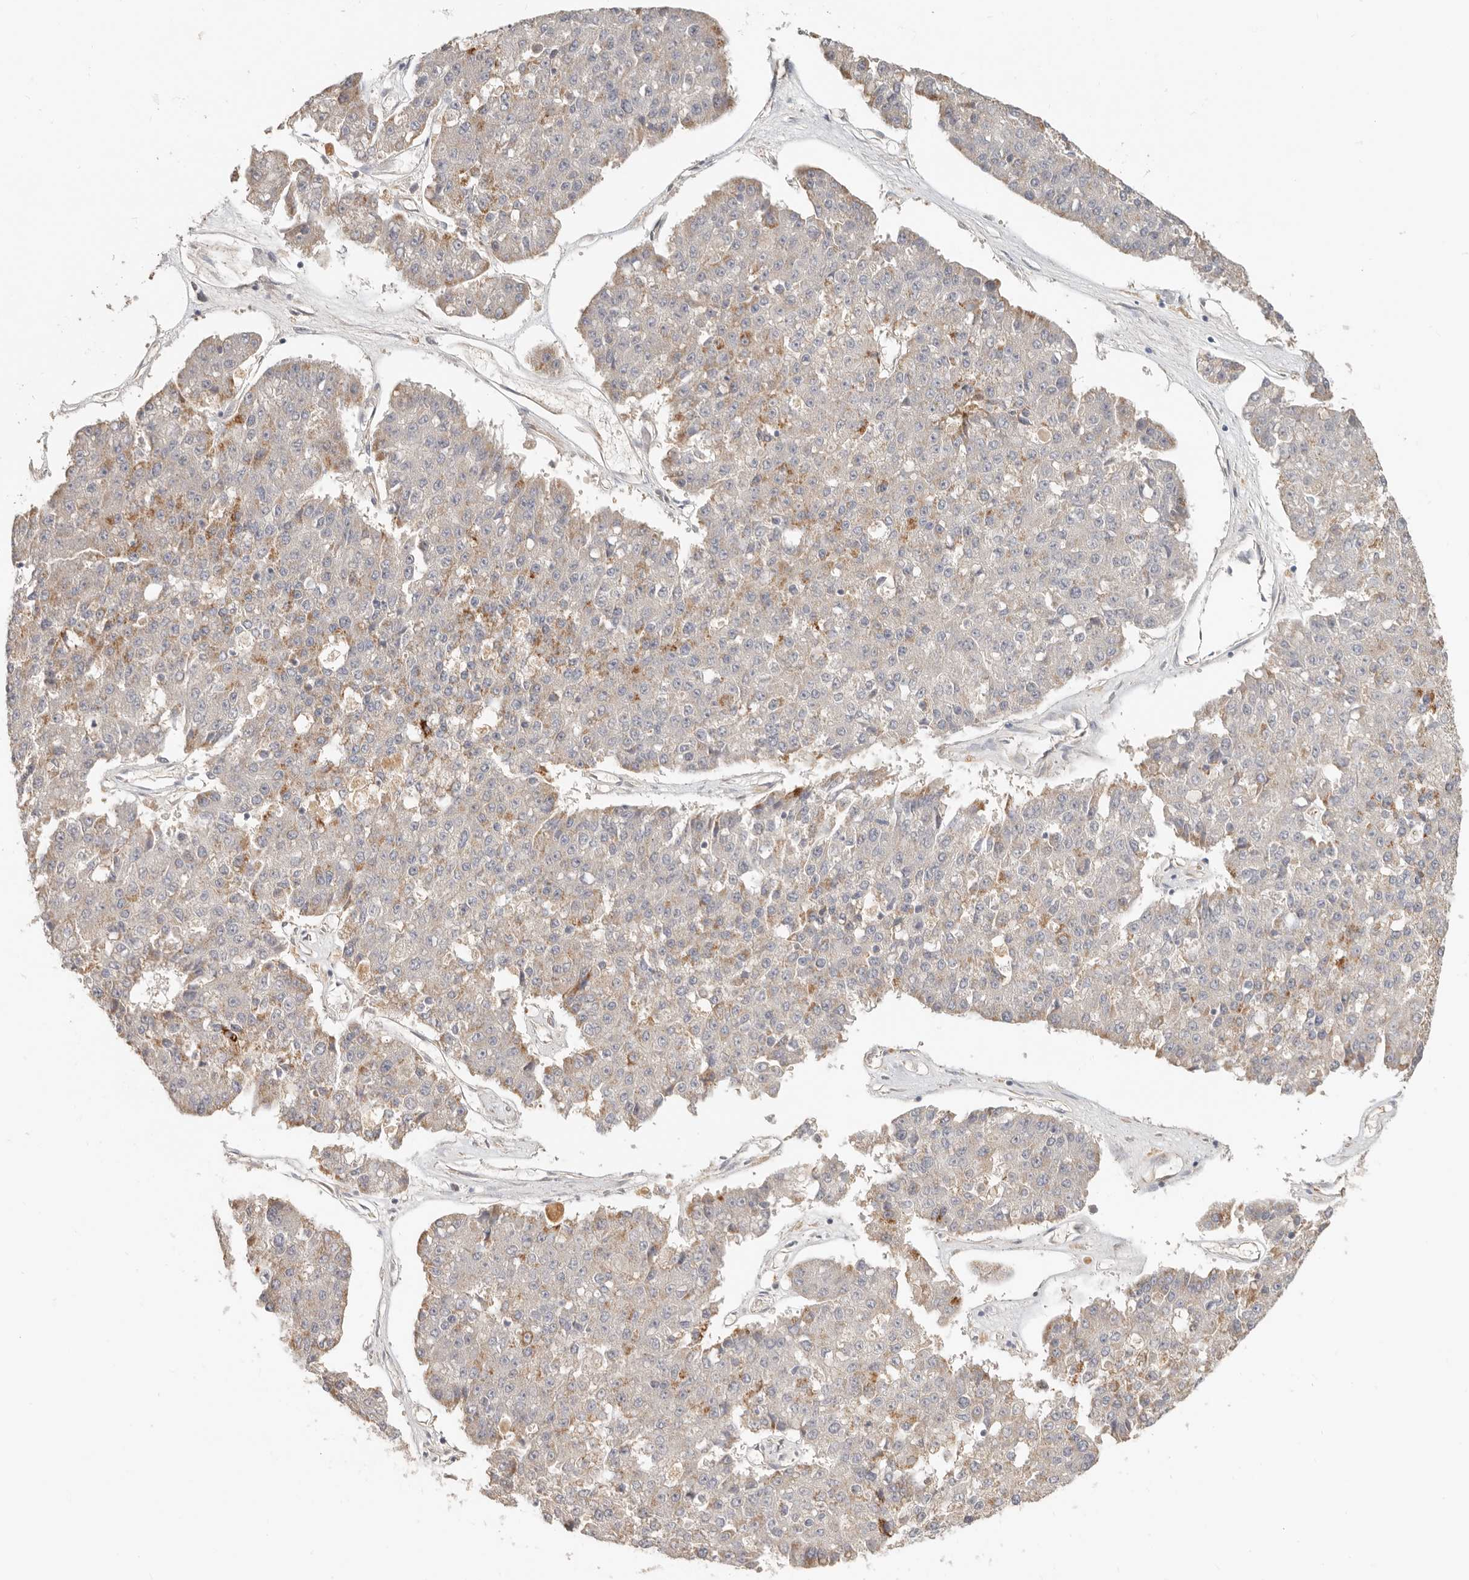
{"staining": {"intensity": "moderate", "quantity": "<25%", "location": "cytoplasmic/membranous"}, "tissue": "pancreatic cancer", "cell_type": "Tumor cells", "image_type": "cancer", "snomed": [{"axis": "morphology", "description": "Adenocarcinoma, NOS"}, {"axis": "topography", "description": "Pancreas"}], "caption": "The photomicrograph exhibits staining of pancreatic cancer, revealing moderate cytoplasmic/membranous protein staining (brown color) within tumor cells.", "gene": "SPRING1", "patient": {"sex": "male", "age": 50}}